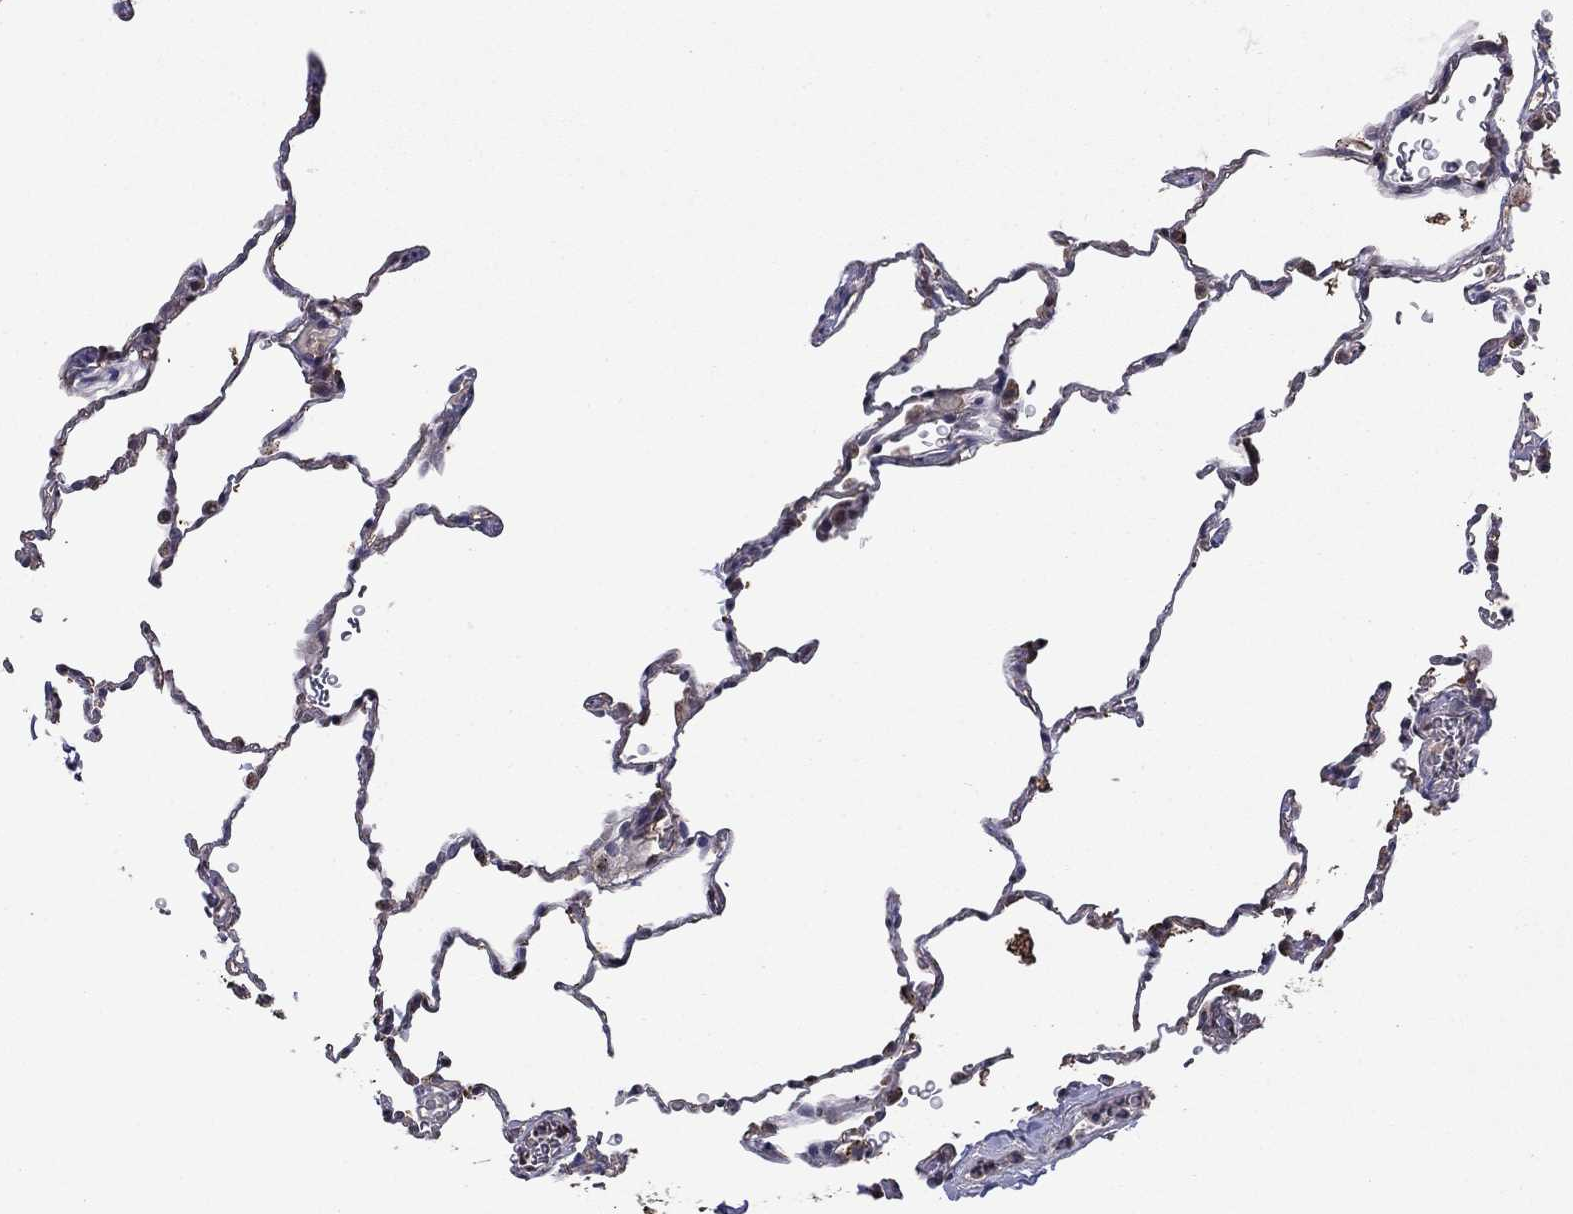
{"staining": {"intensity": "negative", "quantity": "none", "location": "none"}, "tissue": "lung", "cell_type": "Alveolar cells", "image_type": "normal", "snomed": [{"axis": "morphology", "description": "Normal tissue, NOS"}, {"axis": "morphology", "description": "Adenocarcinoma, metastatic, NOS"}, {"axis": "topography", "description": "Lung"}], "caption": "The immunohistochemistry (IHC) image has no significant expression in alveolar cells of lung. The staining is performed using DAB brown chromogen with nuclei counter-stained in using hematoxylin.", "gene": "APPBP2", "patient": {"sex": "male", "age": 45}}